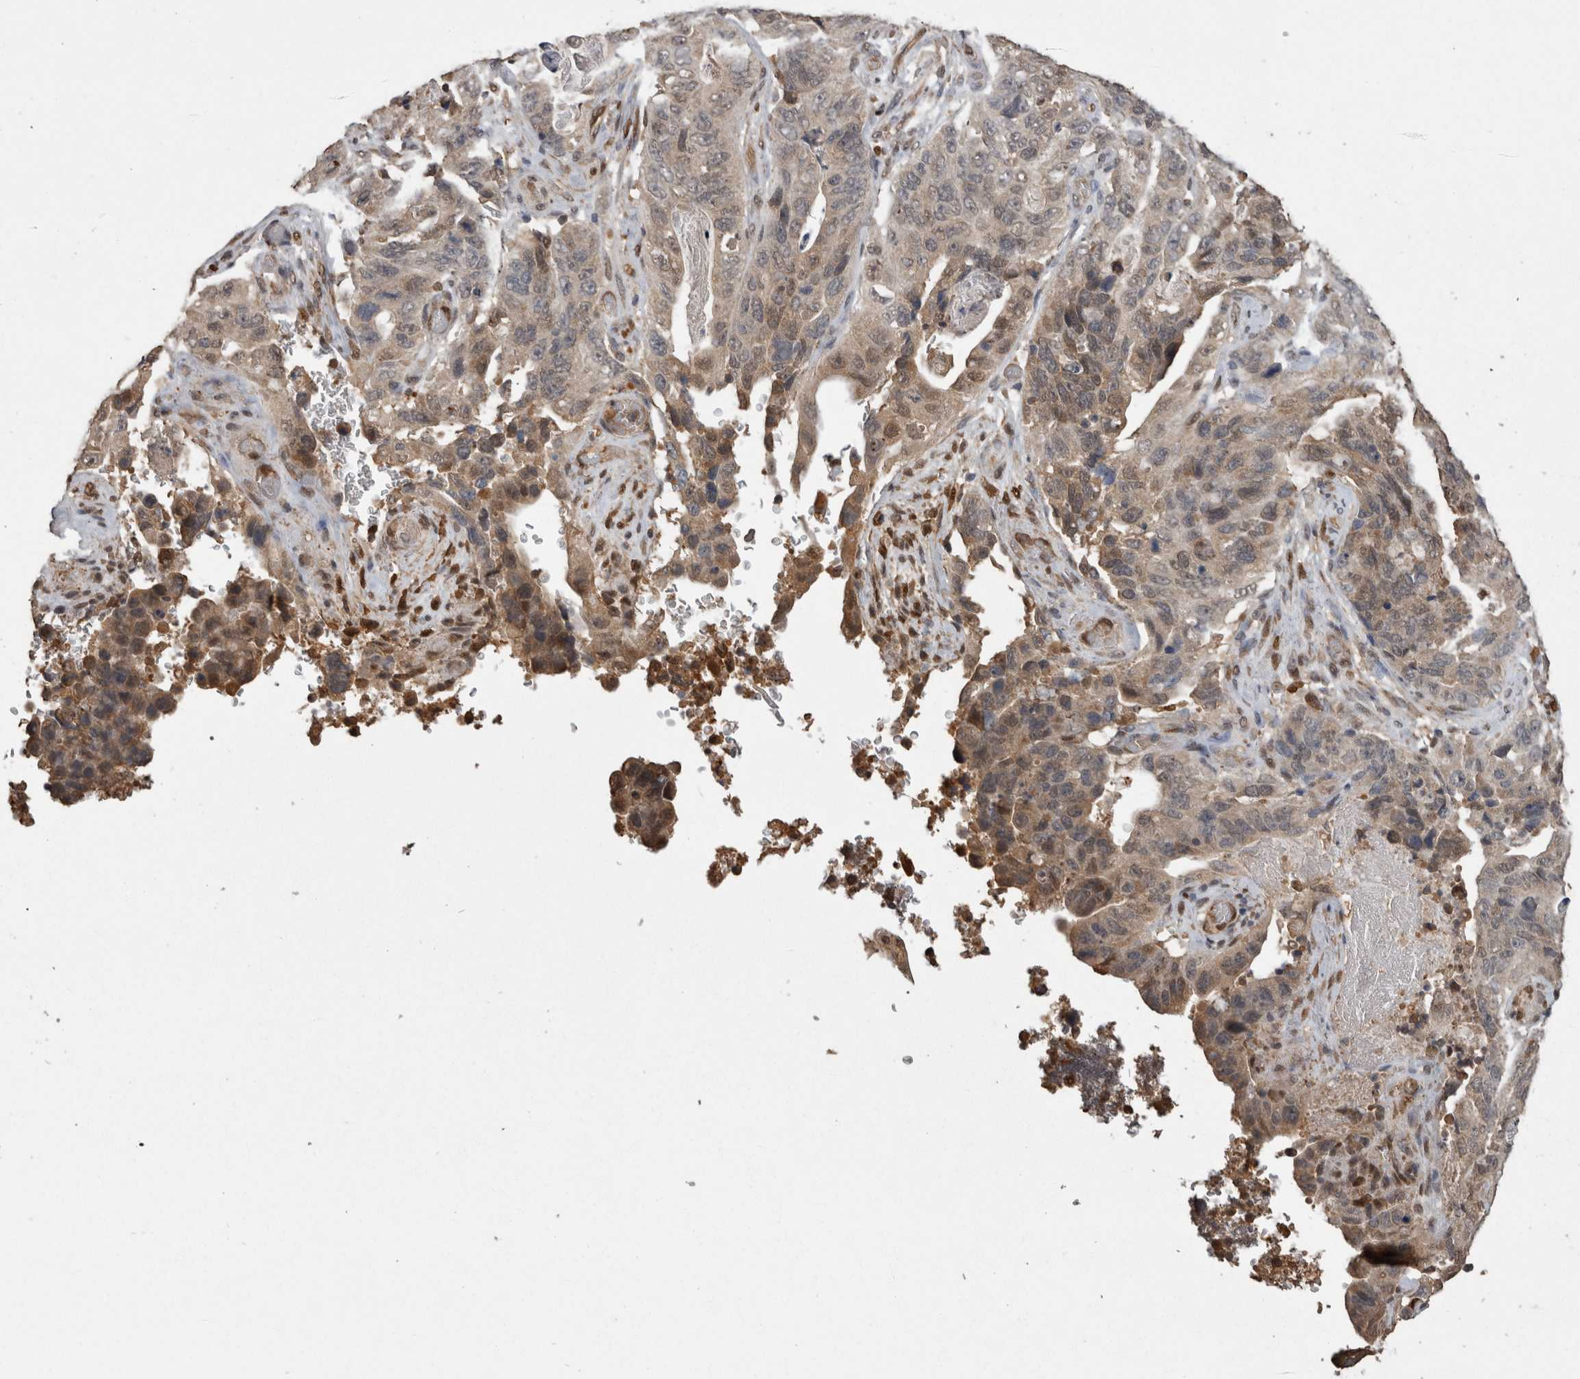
{"staining": {"intensity": "moderate", "quantity": "<25%", "location": "cytoplasmic/membranous,nuclear"}, "tissue": "stomach cancer", "cell_type": "Tumor cells", "image_type": "cancer", "snomed": [{"axis": "morphology", "description": "Adenocarcinoma, NOS"}, {"axis": "topography", "description": "Stomach"}], "caption": "Protein expression analysis of human stomach cancer (adenocarcinoma) reveals moderate cytoplasmic/membranous and nuclear positivity in about <25% of tumor cells. The staining was performed using DAB, with brown indicating positive protein expression. Nuclei are stained blue with hematoxylin.", "gene": "LXN", "patient": {"sex": "female", "age": 89}}